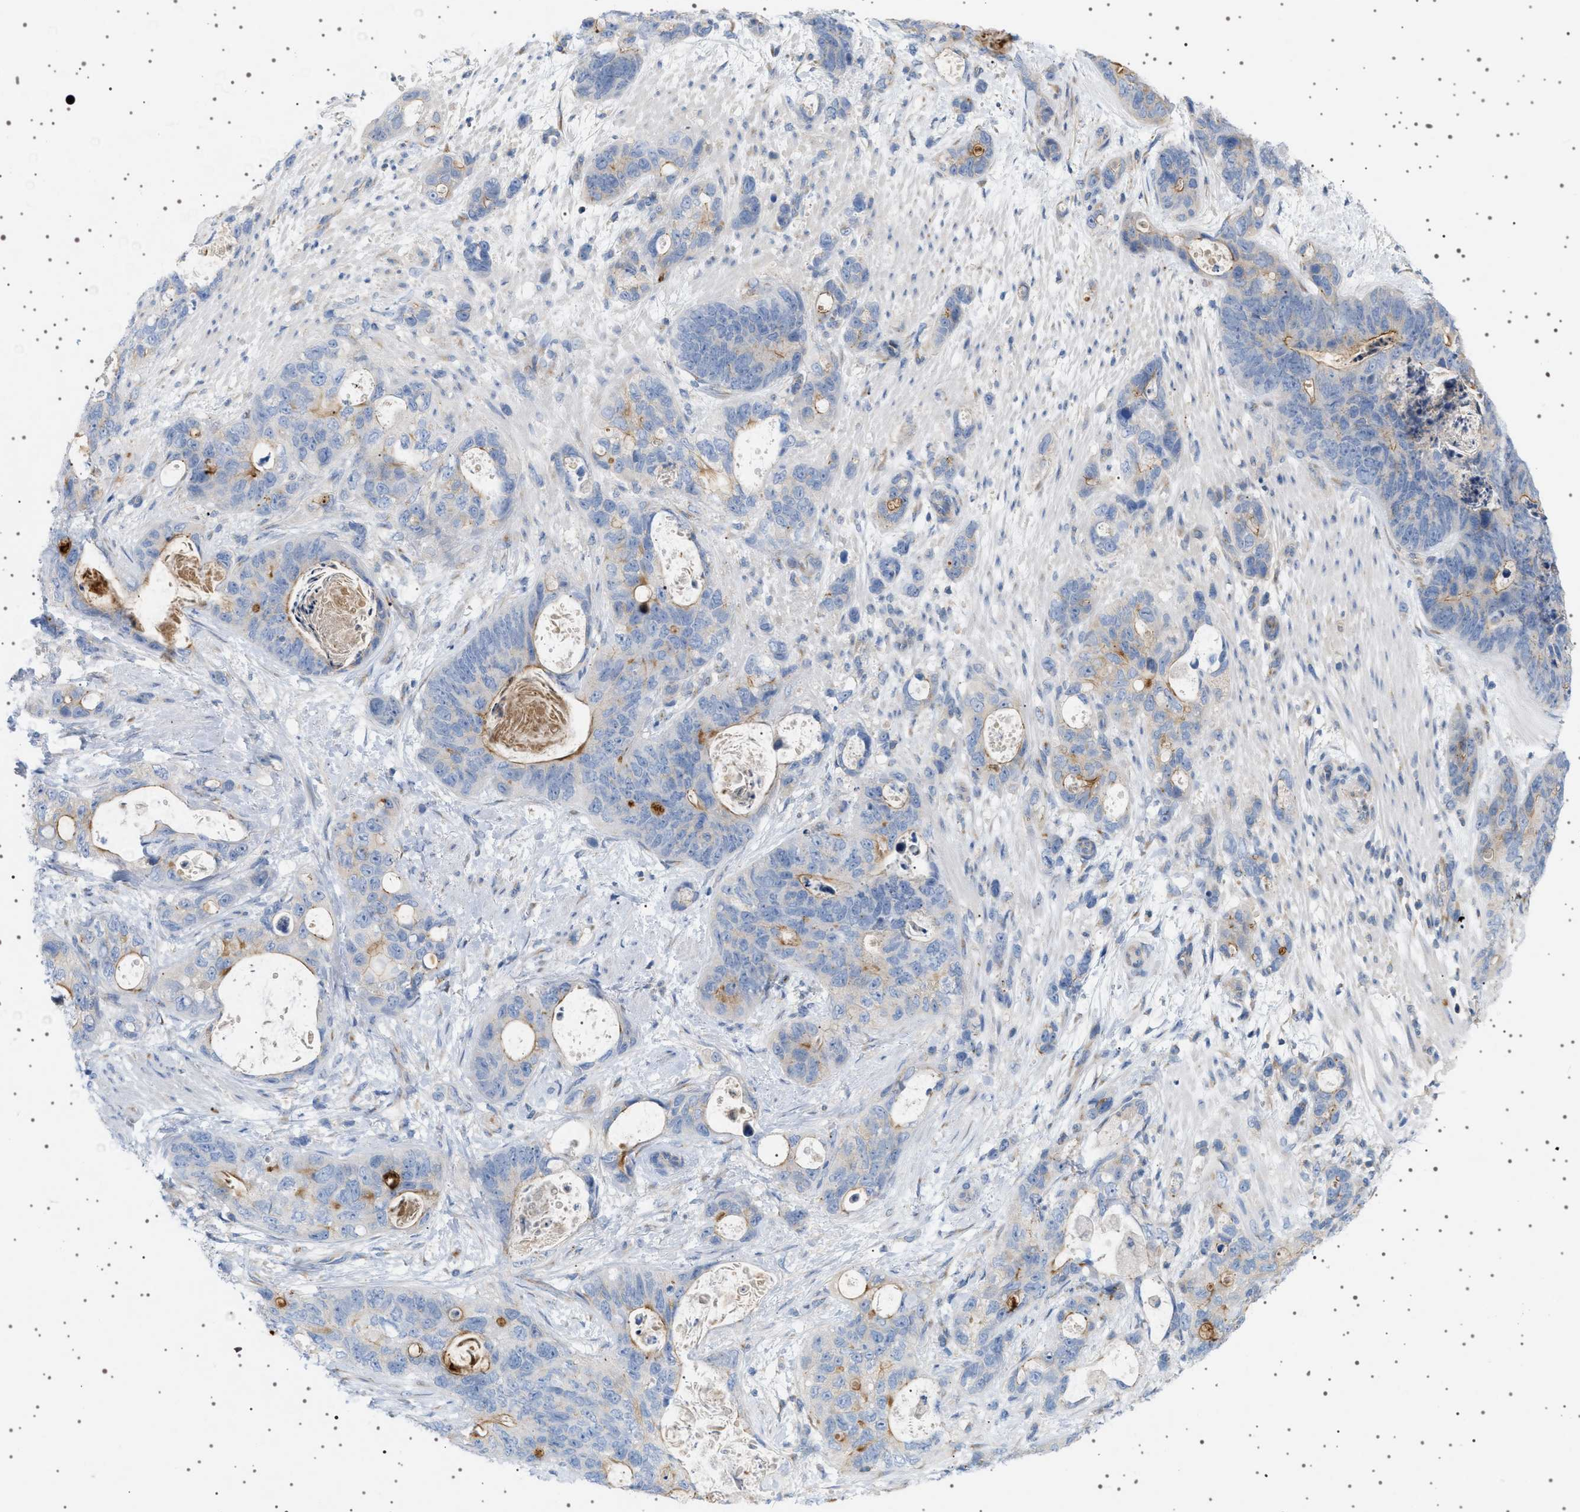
{"staining": {"intensity": "moderate", "quantity": "<25%", "location": "cytoplasmic/membranous"}, "tissue": "stomach cancer", "cell_type": "Tumor cells", "image_type": "cancer", "snomed": [{"axis": "morphology", "description": "Normal tissue, NOS"}, {"axis": "morphology", "description": "Adenocarcinoma, NOS"}, {"axis": "topography", "description": "Stomach"}], "caption": "This photomicrograph demonstrates immunohistochemistry staining of stomach cancer, with low moderate cytoplasmic/membranous positivity in about <25% of tumor cells.", "gene": "ADCY10", "patient": {"sex": "female", "age": 89}}